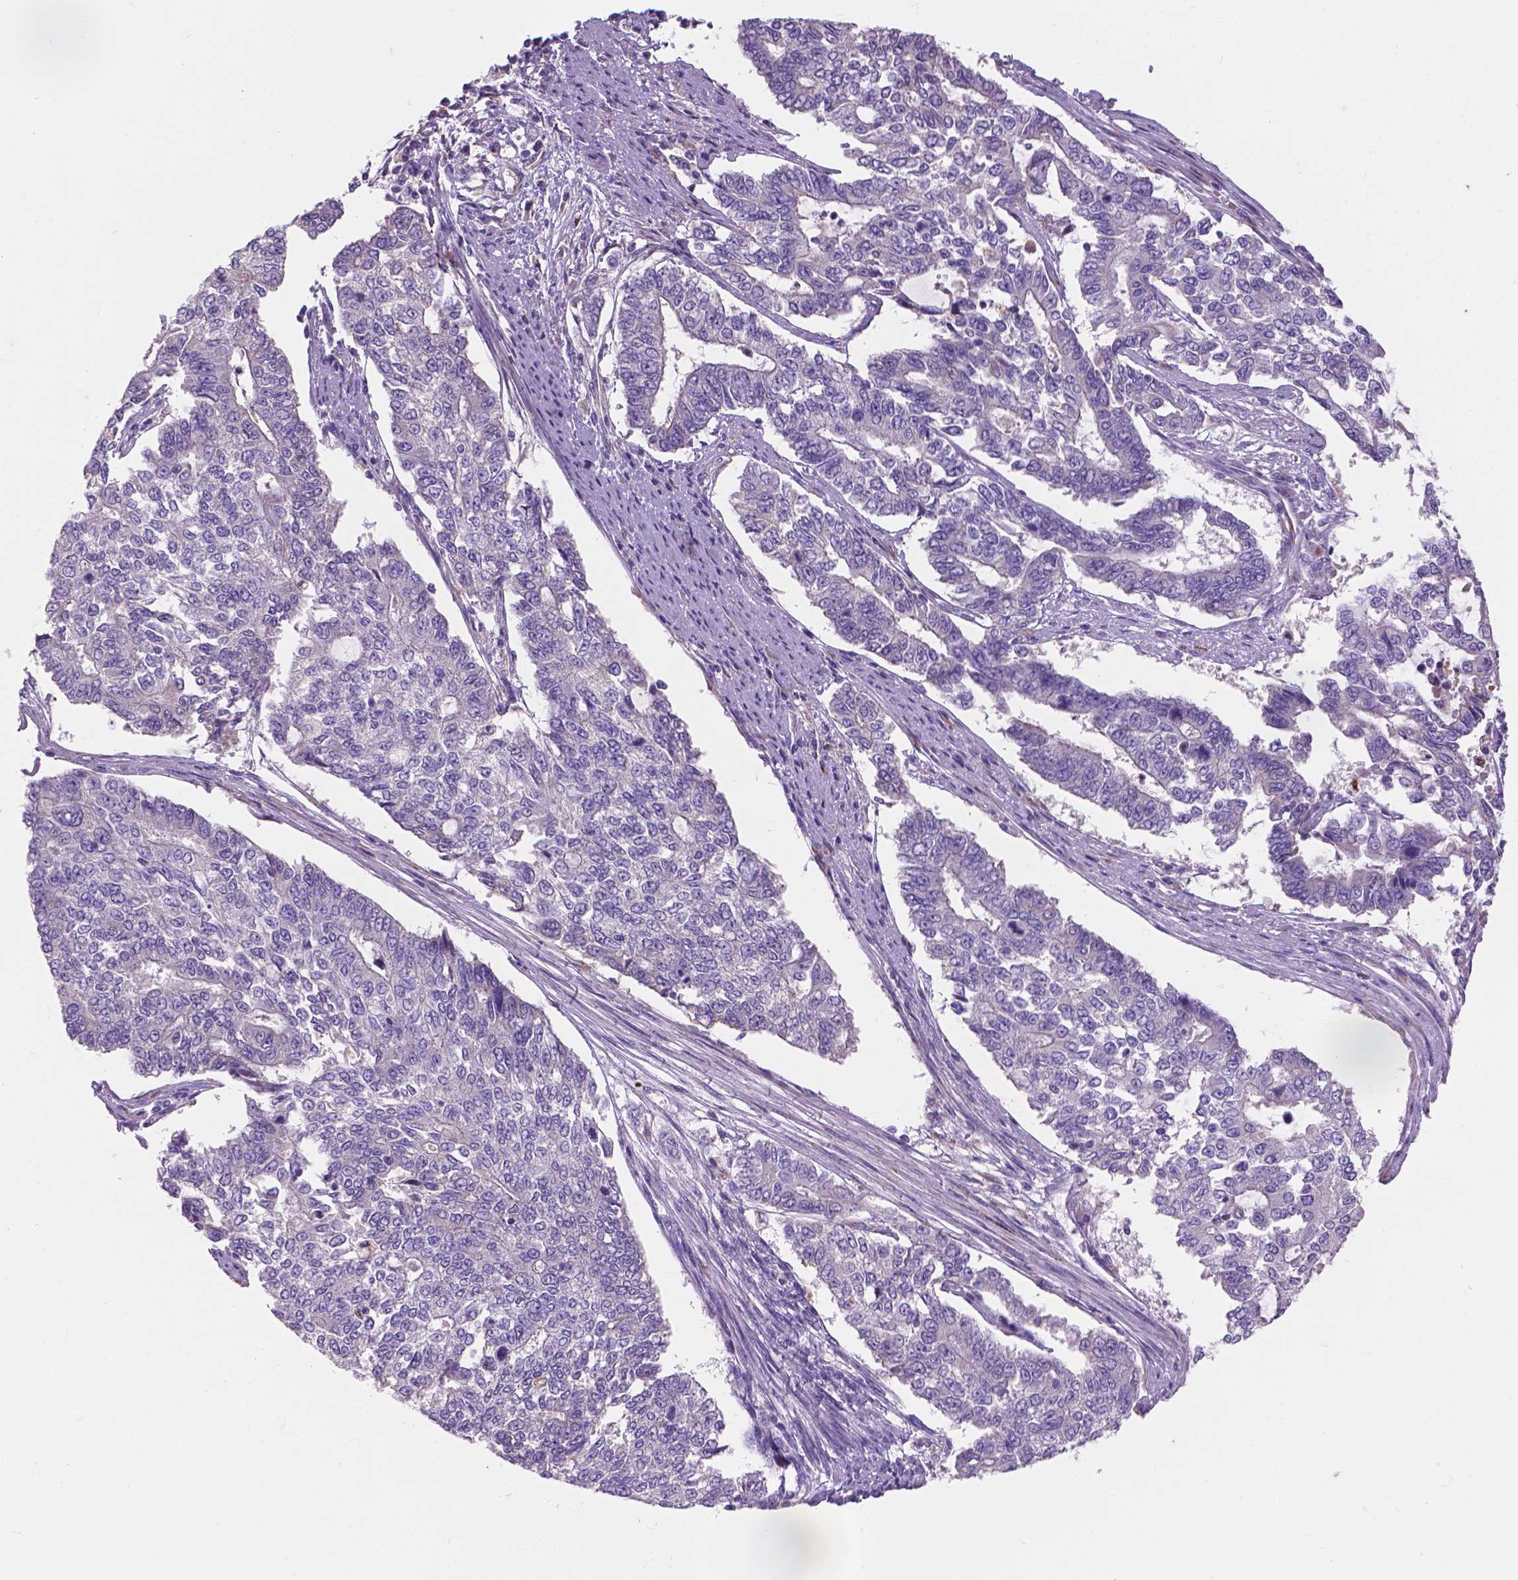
{"staining": {"intensity": "negative", "quantity": "none", "location": "none"}, "tissue": "endometrial cancer", "cell_type": "Tumor cells", "image_type": "cancer", "snomed": [{"axis": "morphology", "description": "Adenocarcinoma, NOS"}, {"axis": "topography", "description": "Uterus"}], "caption": "High magnification brightfield microscopy of endometrial cancer (adenocarcinoma) stained with DAB (brown) and counterstained with hematoxylin (blue): tumor cells show no significant expression.", "gene": "NOXO1", "patient": {"sex": "female", "age": 59}}